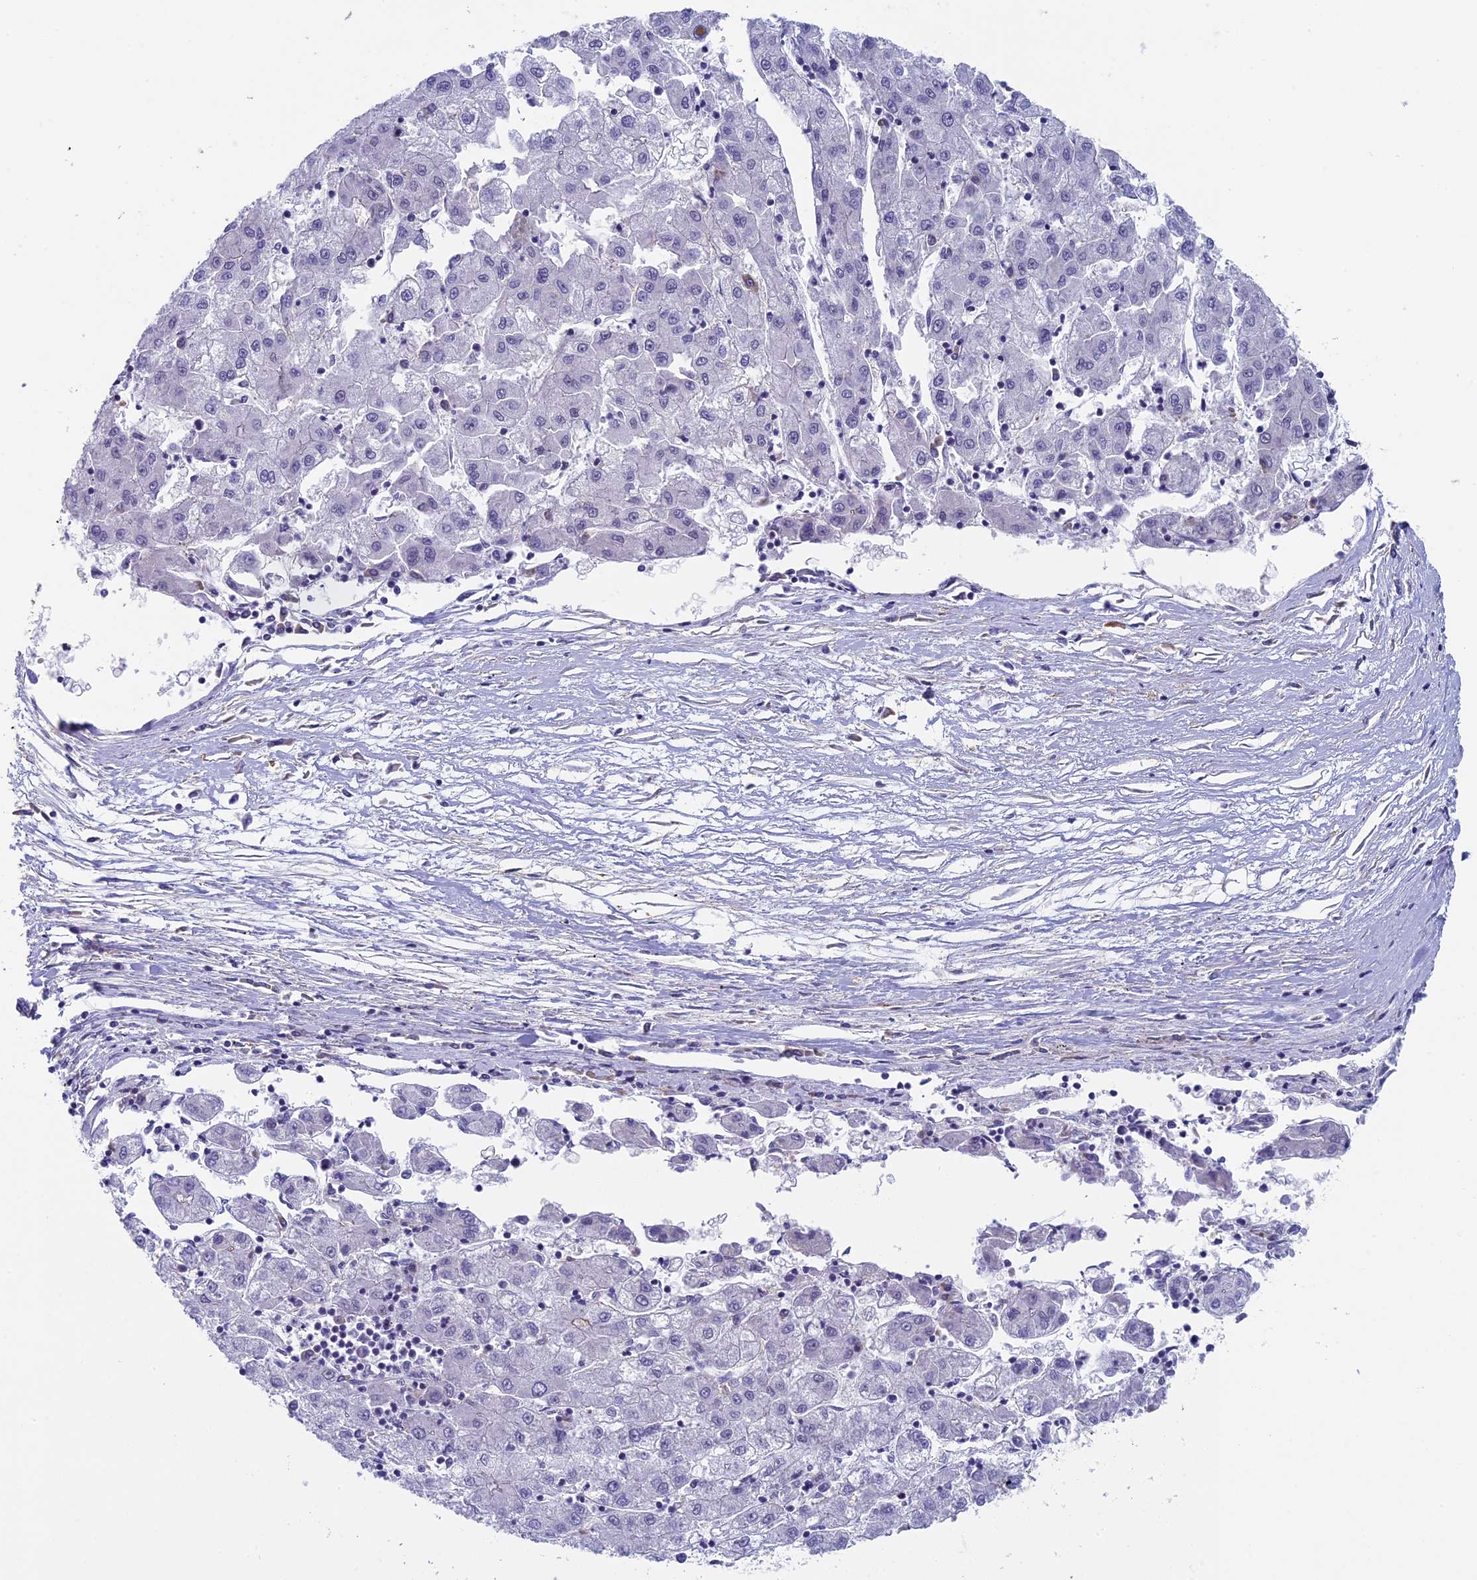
{"staining": {"intensity": "negative", "quantity": "none", "location": "none"}, "tissue": "liver cancer", "cell_type": "Tumor cells", "image_type": "cancer", "snomed": [{"axis": "morphology", "description": "Carcinoma, Hepatocellular, NOS"}, {"axis": "topography", "description": "Liver"}], "caption": "Histopathology image shows no protein expression in tumor cells of liver cancer (hepatocellular carcinoma) tissue. Brightfield microscopy of immunohistochemistry stained with DAB (3,3'-diaminobenzidine) (brown) and hematoxylin (blue), captured at high magnification.", "gene": "CNEP1R1", "patient": {"sex": "male", "age": 72}}